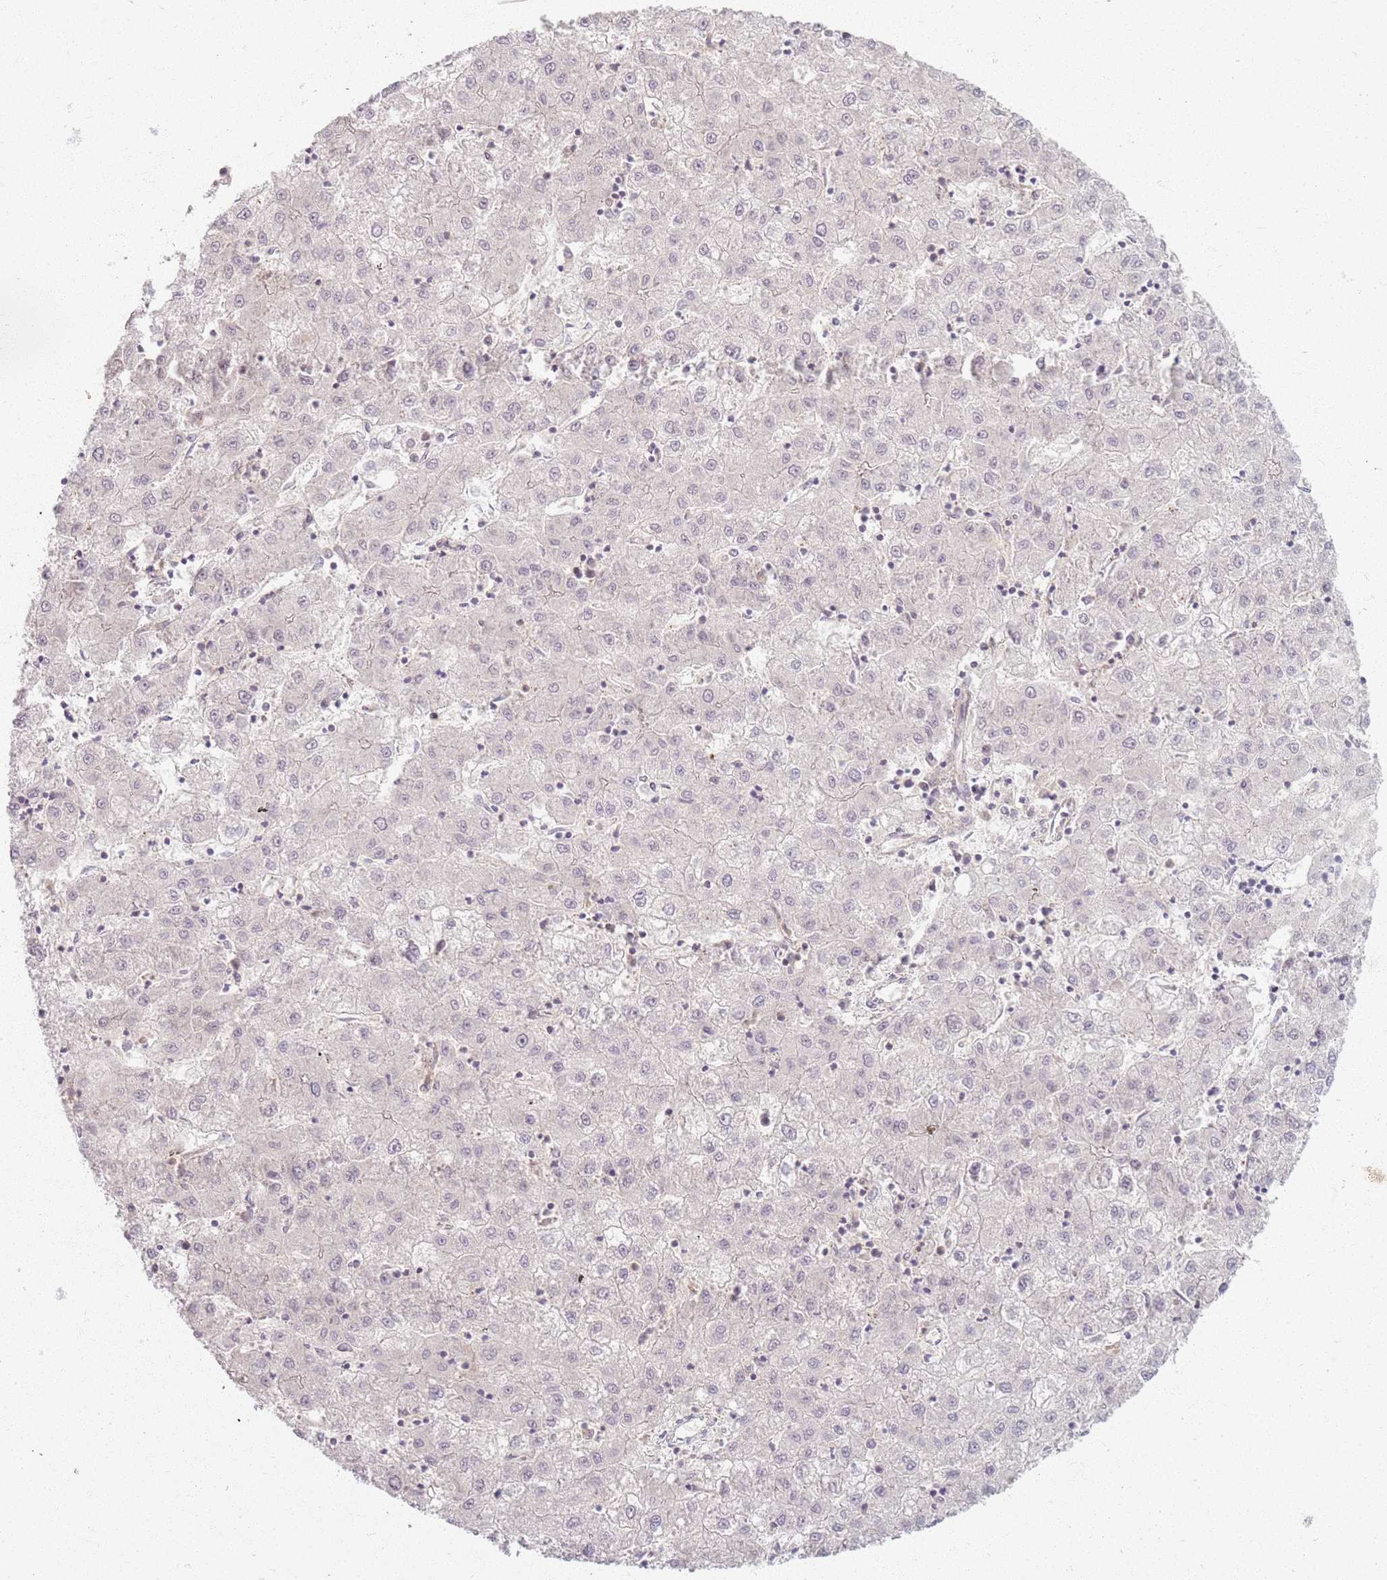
{"staining": {"intensity": "negative", "quantity": "none", "location": "none"}, "tissue": "liver cancer", "cell_type": "Tumor cells", "image_type": "cancer", "snomed": [{"axis": "morphology", "description": "Carcinoma, Hepatocellular, NOS"}, {"axis": "topography", "description": "Liver"}], "caption": "Tumor cells show no significant staining in liver cancer.", "gene": "ZDHHC2", "patient": {"sex": "male", "age": 72}}